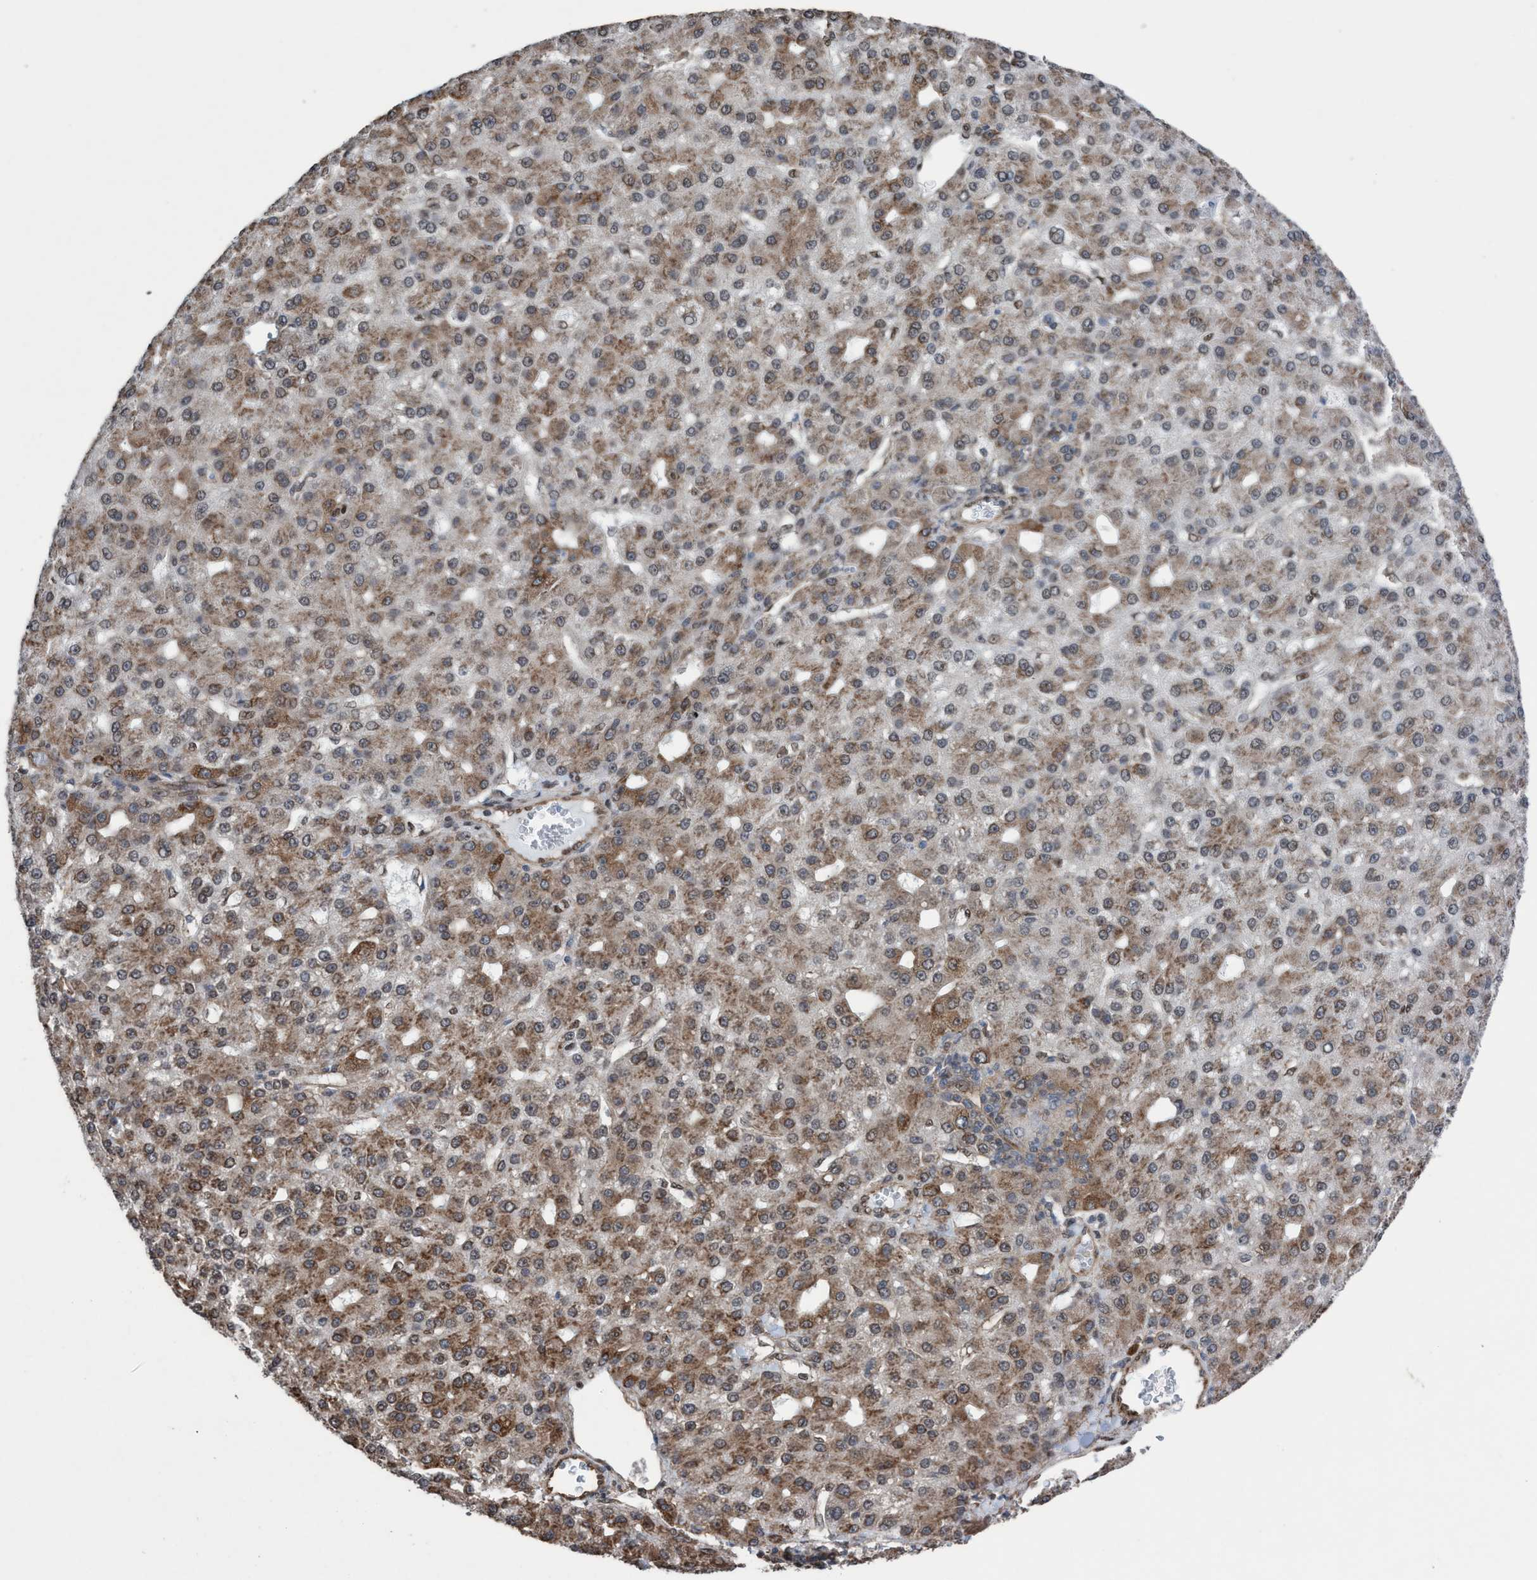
{"staining": {"intensity": "moderate", "quantity": ">75%", "location": "cytoplasmic/membranous"}, "tissue": "liver cancer", "cell_type": "Tumor cells", "image_type": "cancer", "snomed": [{"axis": "morphology", "description": "Carcinoma, Hepatocellular, NOS"}, {"axis": "topography", "description": "Liver"}], "caption": "The immunohistochemical stain labels moderate cytoplasmic/membranous positivity in tumor cells of hepatocellular carcinoma (liver) tissue.", "gene": "METAP2", "patient": {"sex": "male", "age": 67}}